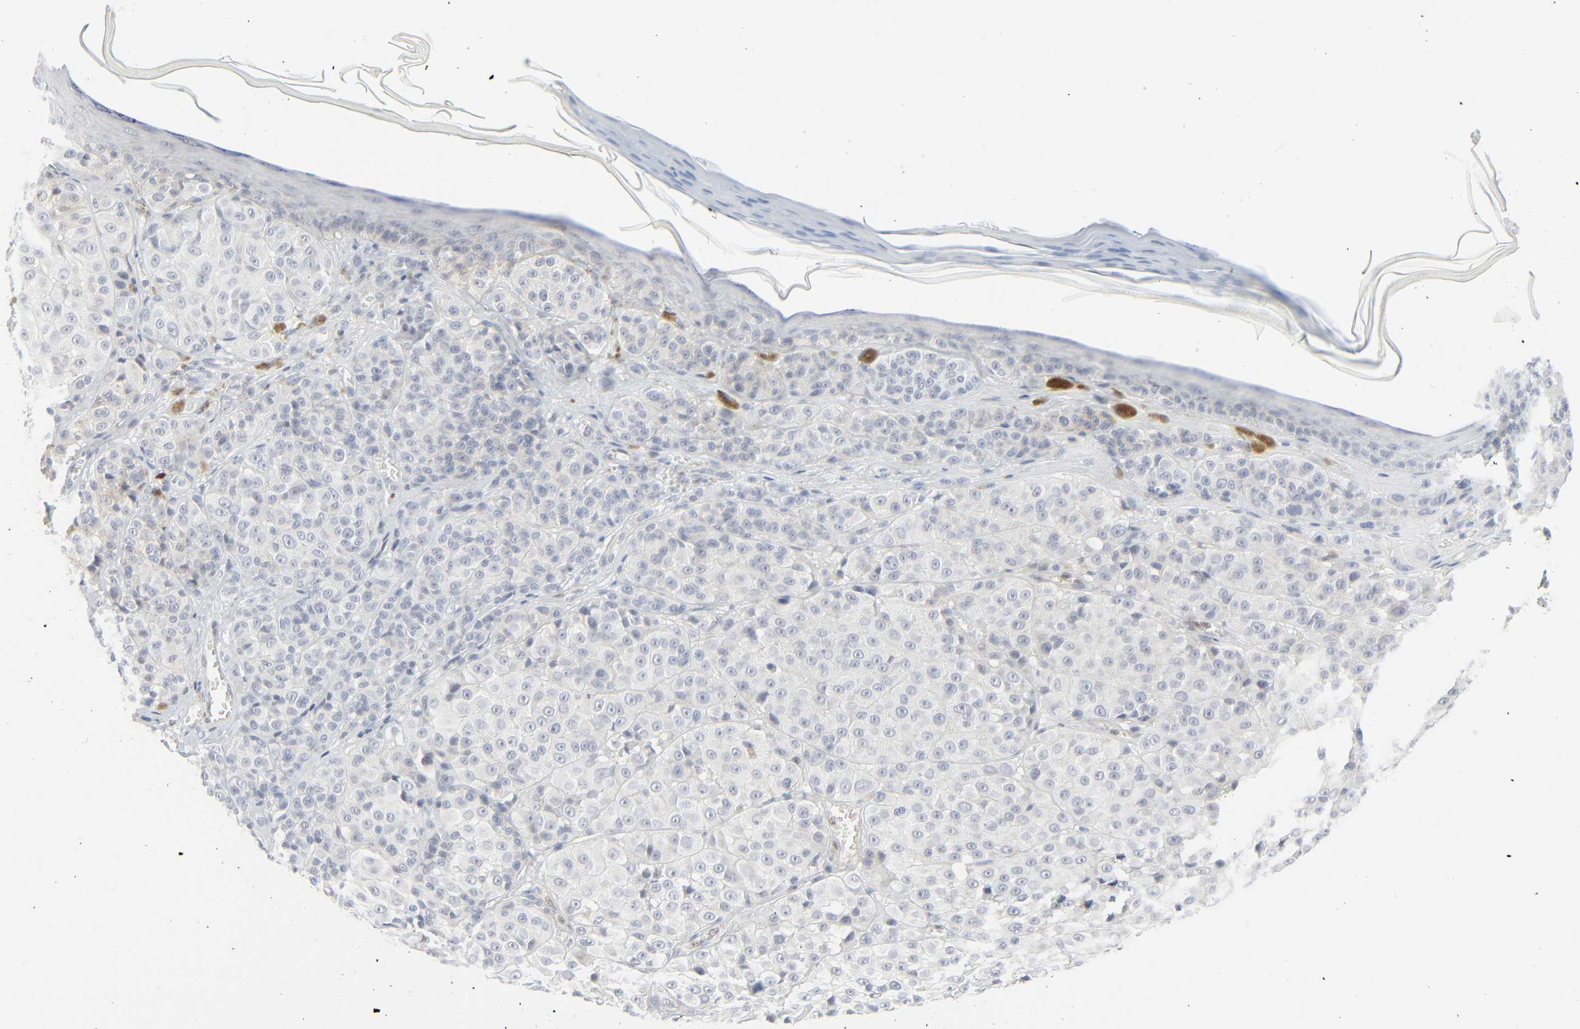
{"staining": {"intensity": "negative", "quantity": "none", "location": "none"}, "tissue": "melanoma", "cell_type": "Tumor cells", "image_type": "cancer", "snomed": [{"axis": "morphology", "description": "Malignant melanoma, NOS"}, {"axis": "topography", "description": "Skin"}], "caption": "This micrograph is of malignant melanoma stained with immunohistochemistry to label a protein in brown with the nuclei are counter-stained blue. There is no positivity in tumor cells.", "gene": "ZBTB16", "patient": {"sex": "female", "age": 75}}